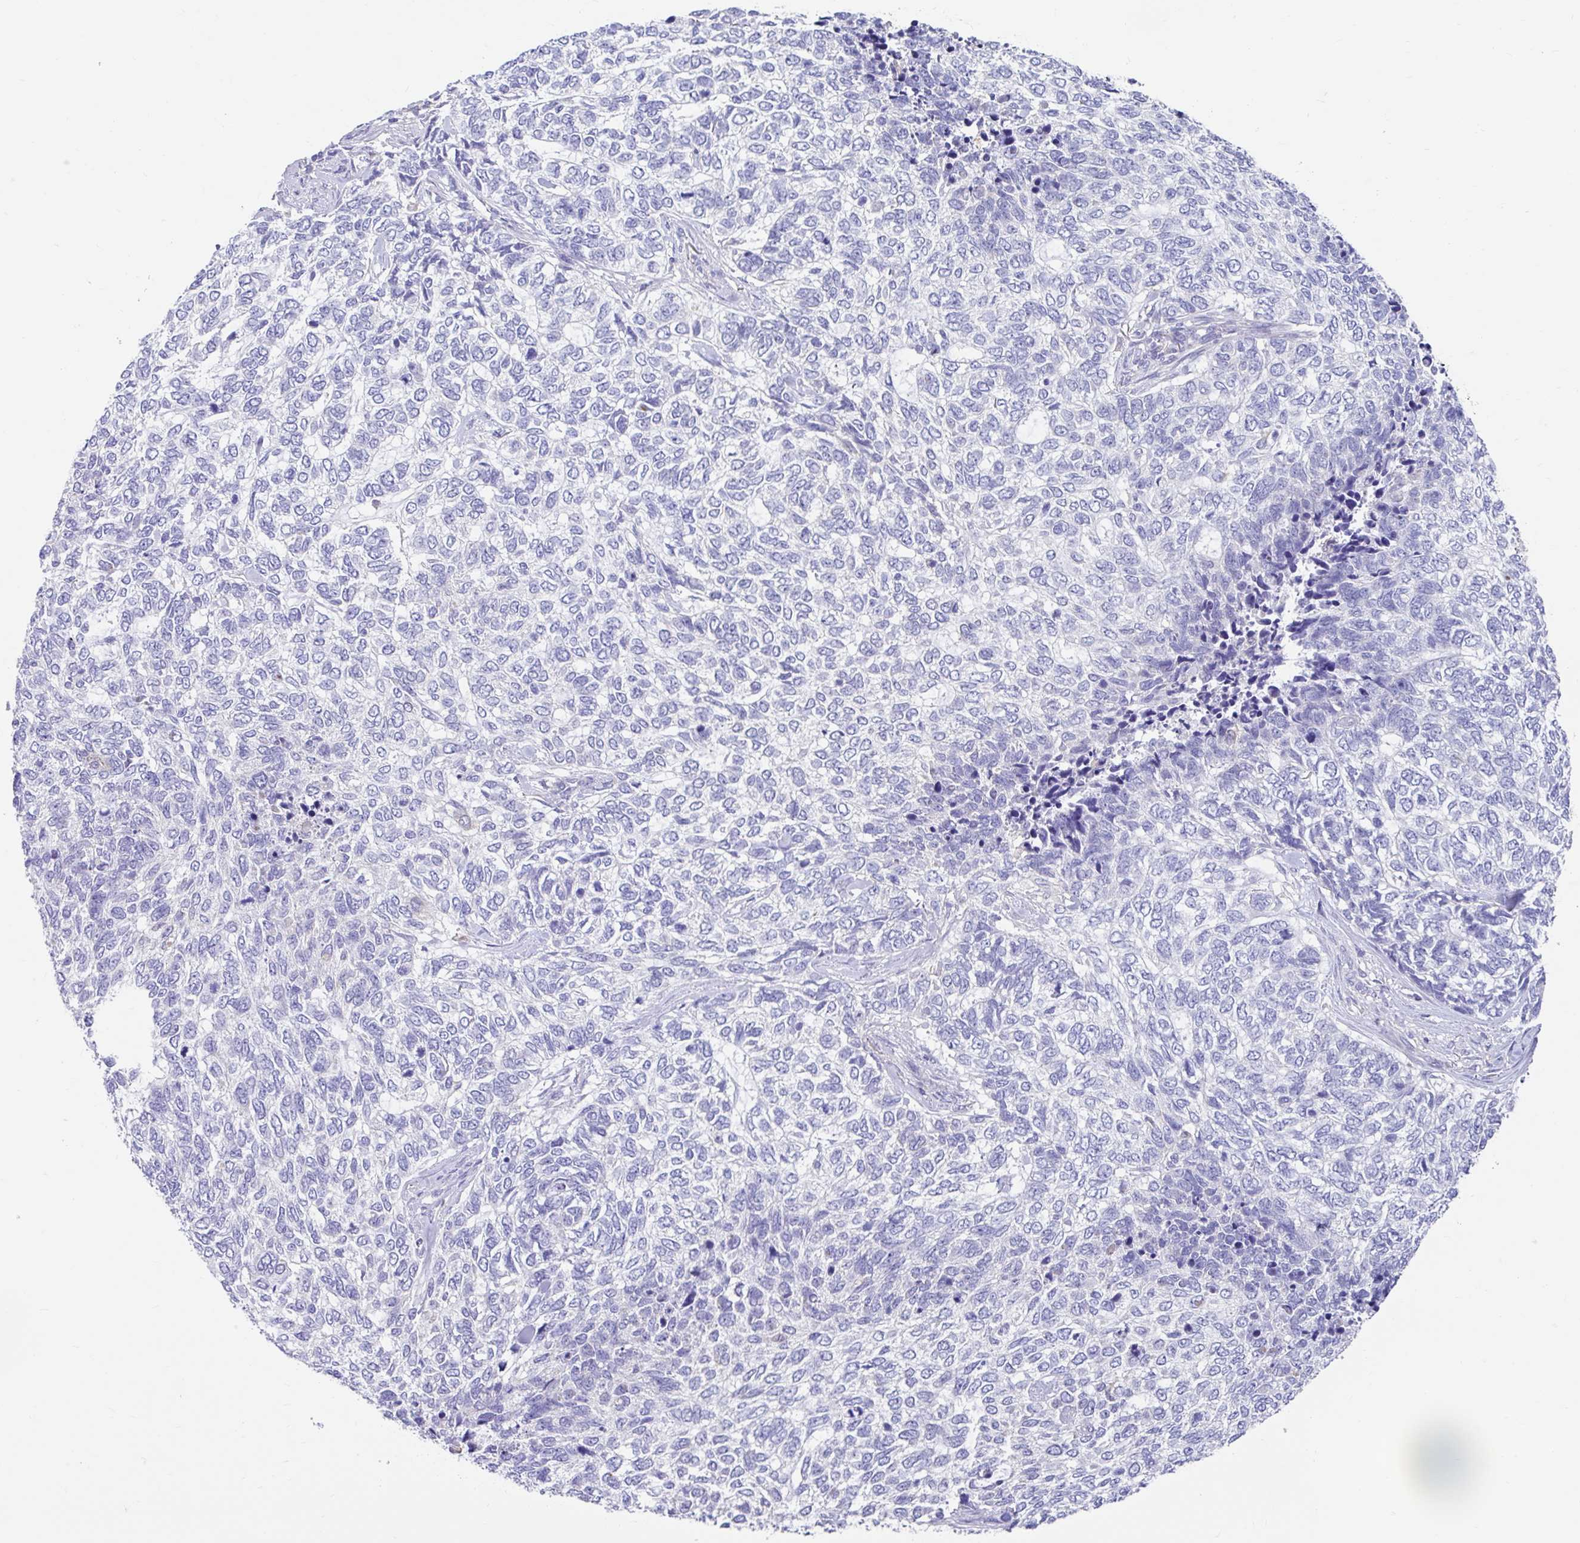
{"staining": {"intensity": "negative", "quantity": "none", "location": "none"}, "tissue": "skin cancer", "cell_type": "Tumor cells", "image_type": "cancer", "snomed": [{"axis": "morphology", "description": "Basal cell carcinoma"}, {"axis": "topography", "description": "Skin"}], "caption": "Tumor cells show no significant staining in skin cancer.", "gene": "ZNF33A", "patient": {"sex": "female", "age": 65}}